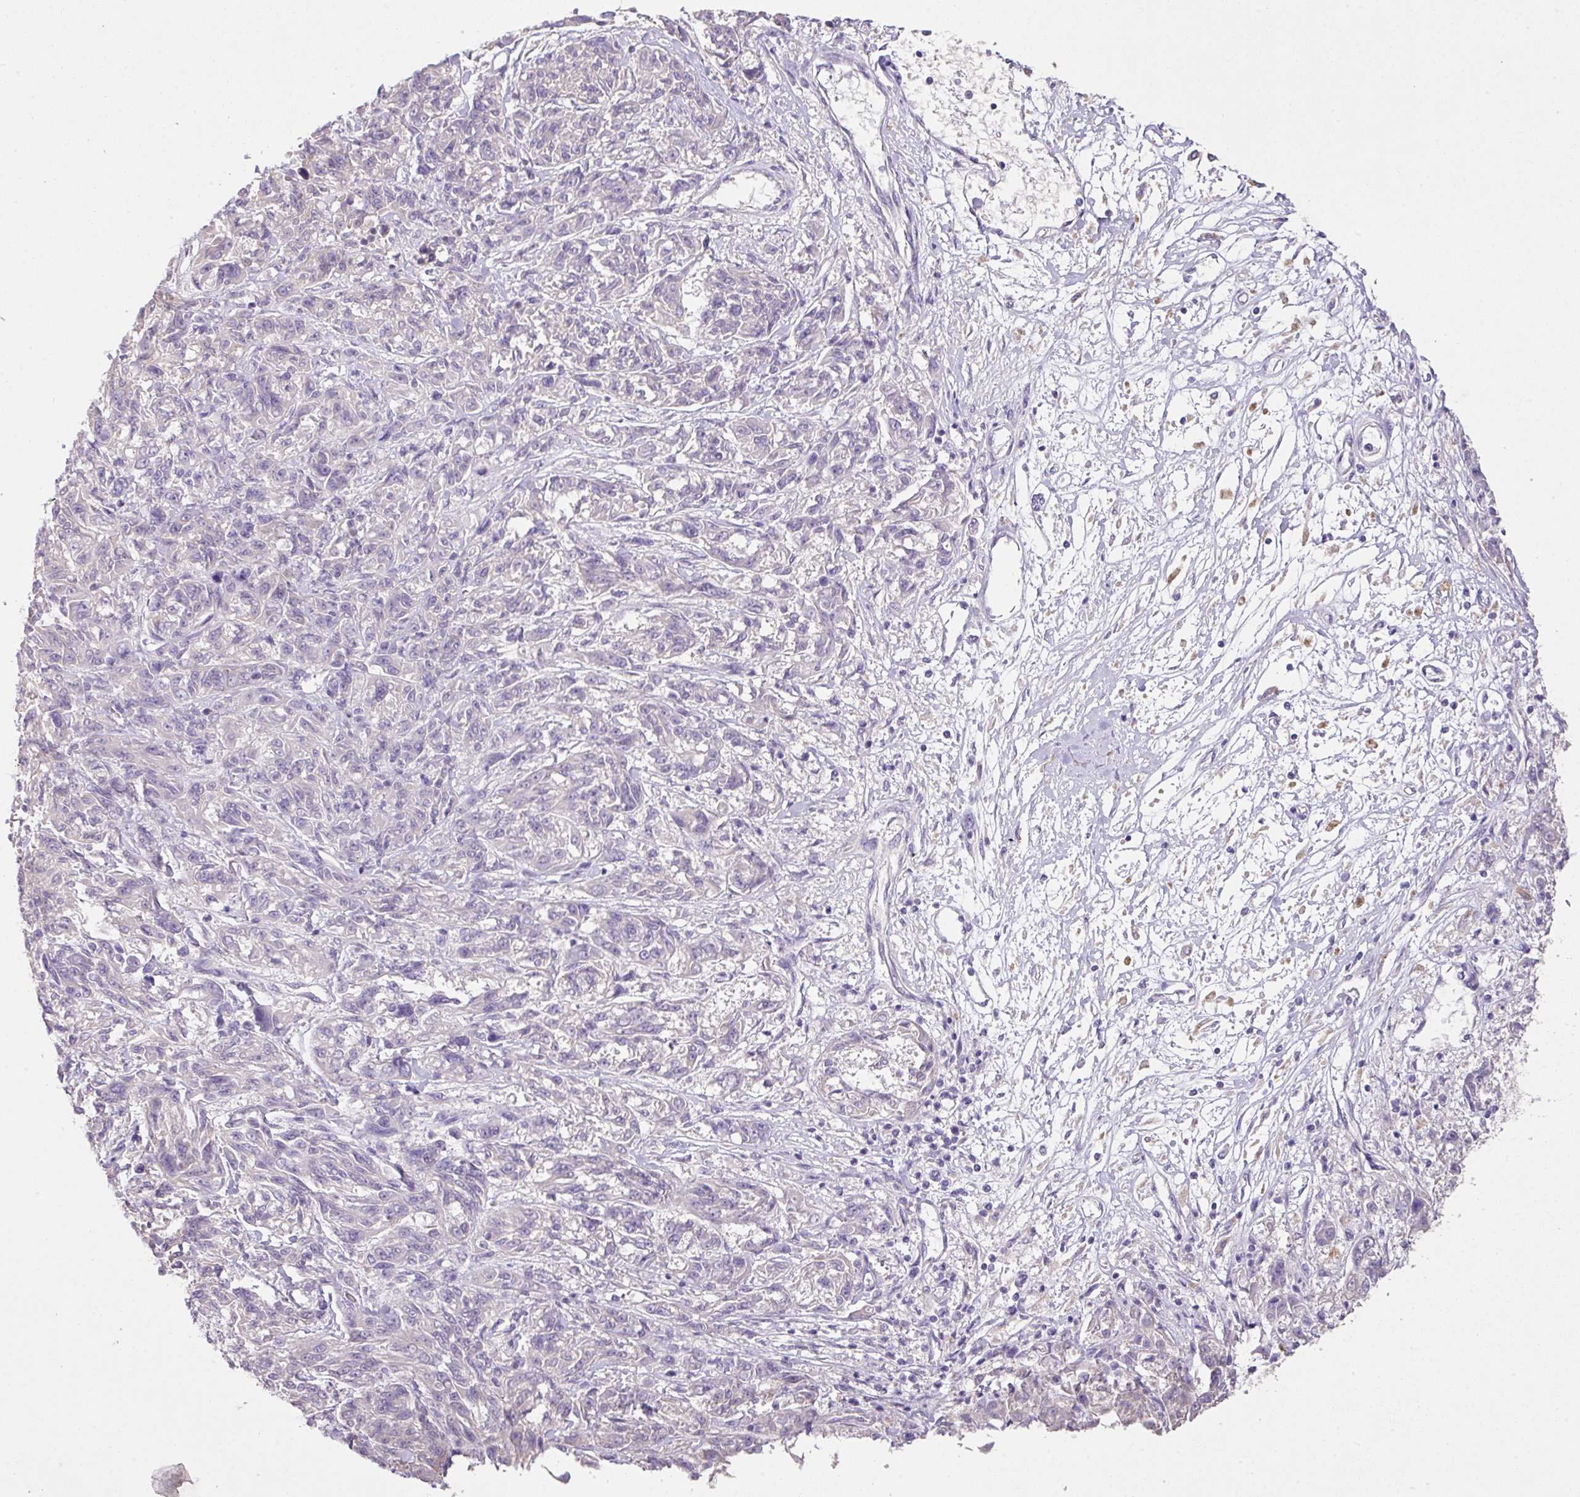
{"staining": {"intensity": "negative", "quantity": "none", "location": "none"}, "tissue": "melanoma", "cell_type": "Tumor cells", "image_type": "cancer", "snomed": [{"axis": "morphology", "description": "Malignant melanoma, NOS"}, {"axis": "topography", "description": "Skin"}], "caption": "Protein analysis of melanoma displays no significant expression in tumor cells. (IHC, brightfield microscopy, high magnification).", "gene": "OR6C6", "patient": {"sex": "male", "age": 53}}